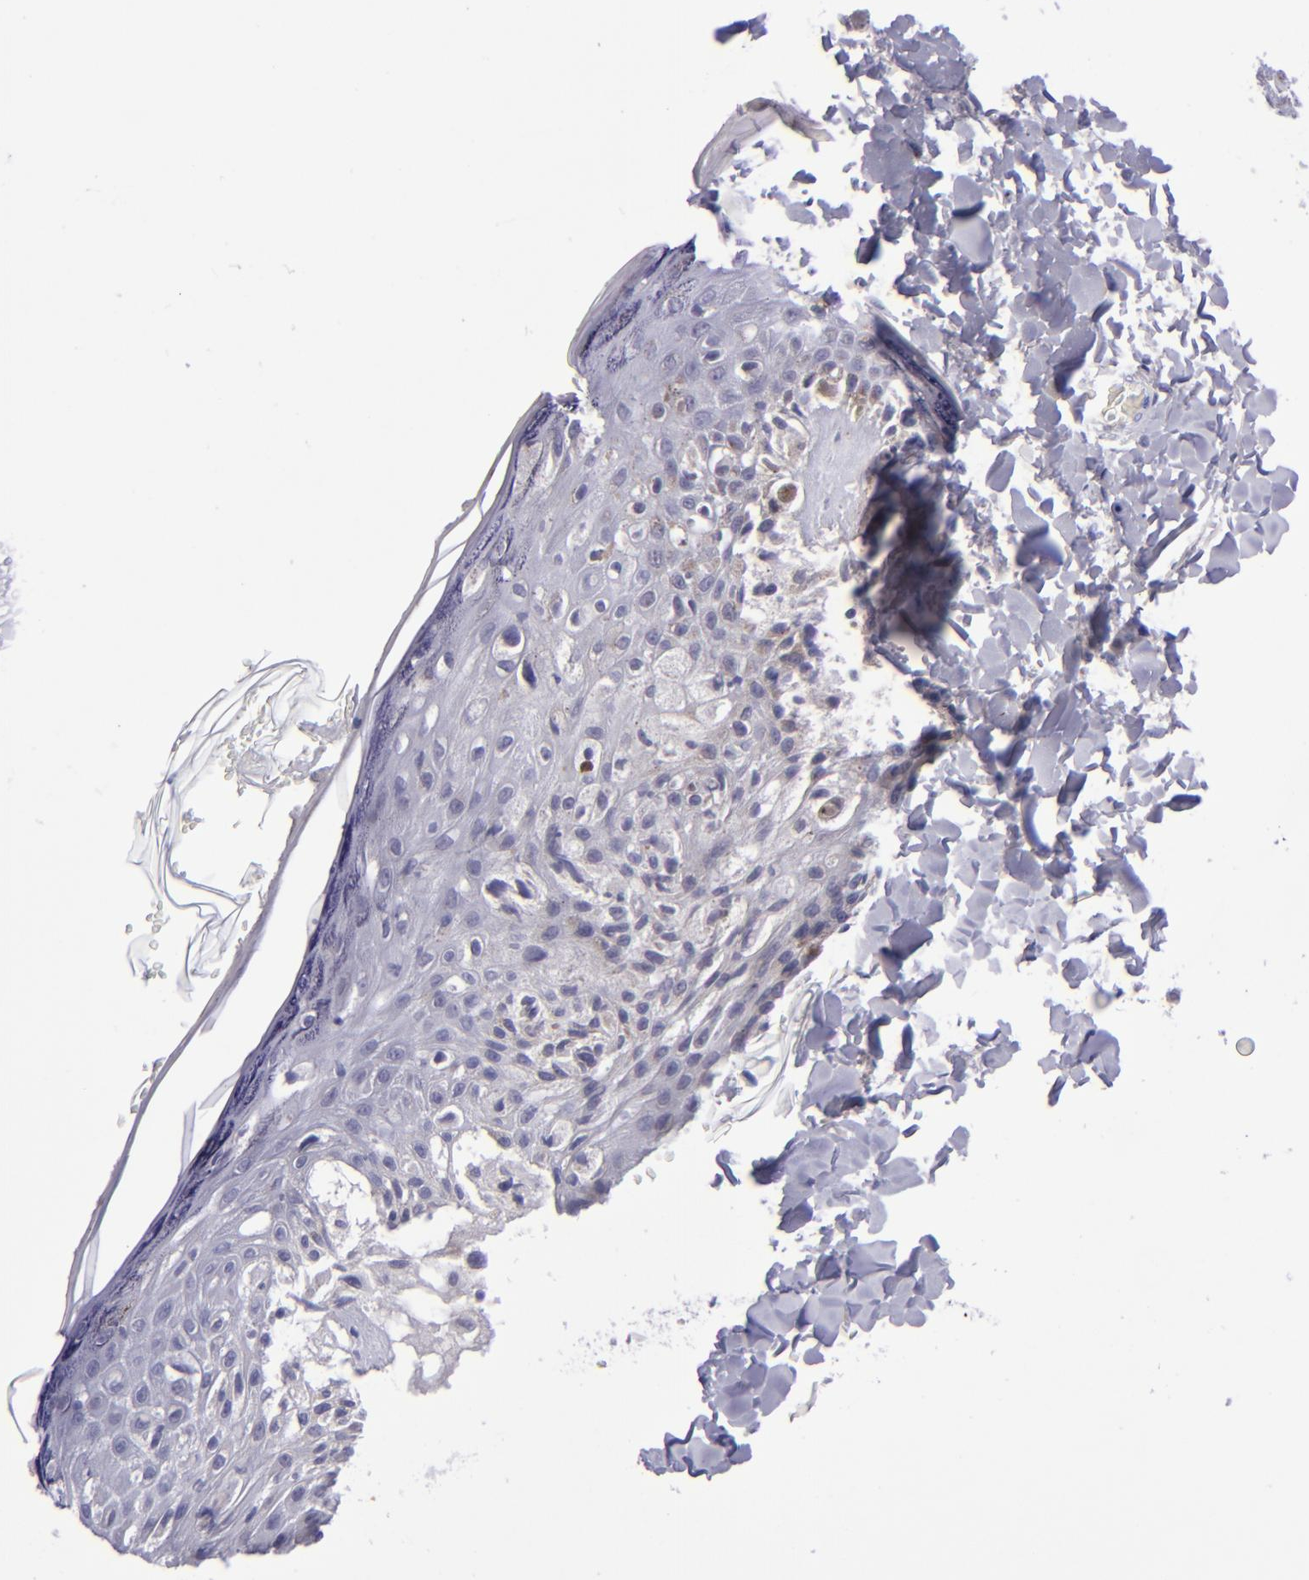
{"staining": {"intensity": "negative", "quantity": "none", "location": "none"}, "tissue": "melanoma", "cell_type": "Tumor cells", "image_type": "cancer", "snomed": [{"axis": "morphology", "description": "Malignant melanoma, NOS"}, {"axis": "topography", "description": "Skin"}], "caption": "Immunohistochemistry micrograph of neoplastic tissue: malignant melanoma stained with DAB demonstrates no significant protein positivity in tumor cells.", "gene": "POU2F2", "patient": {"sex": "female", "age": 82}}